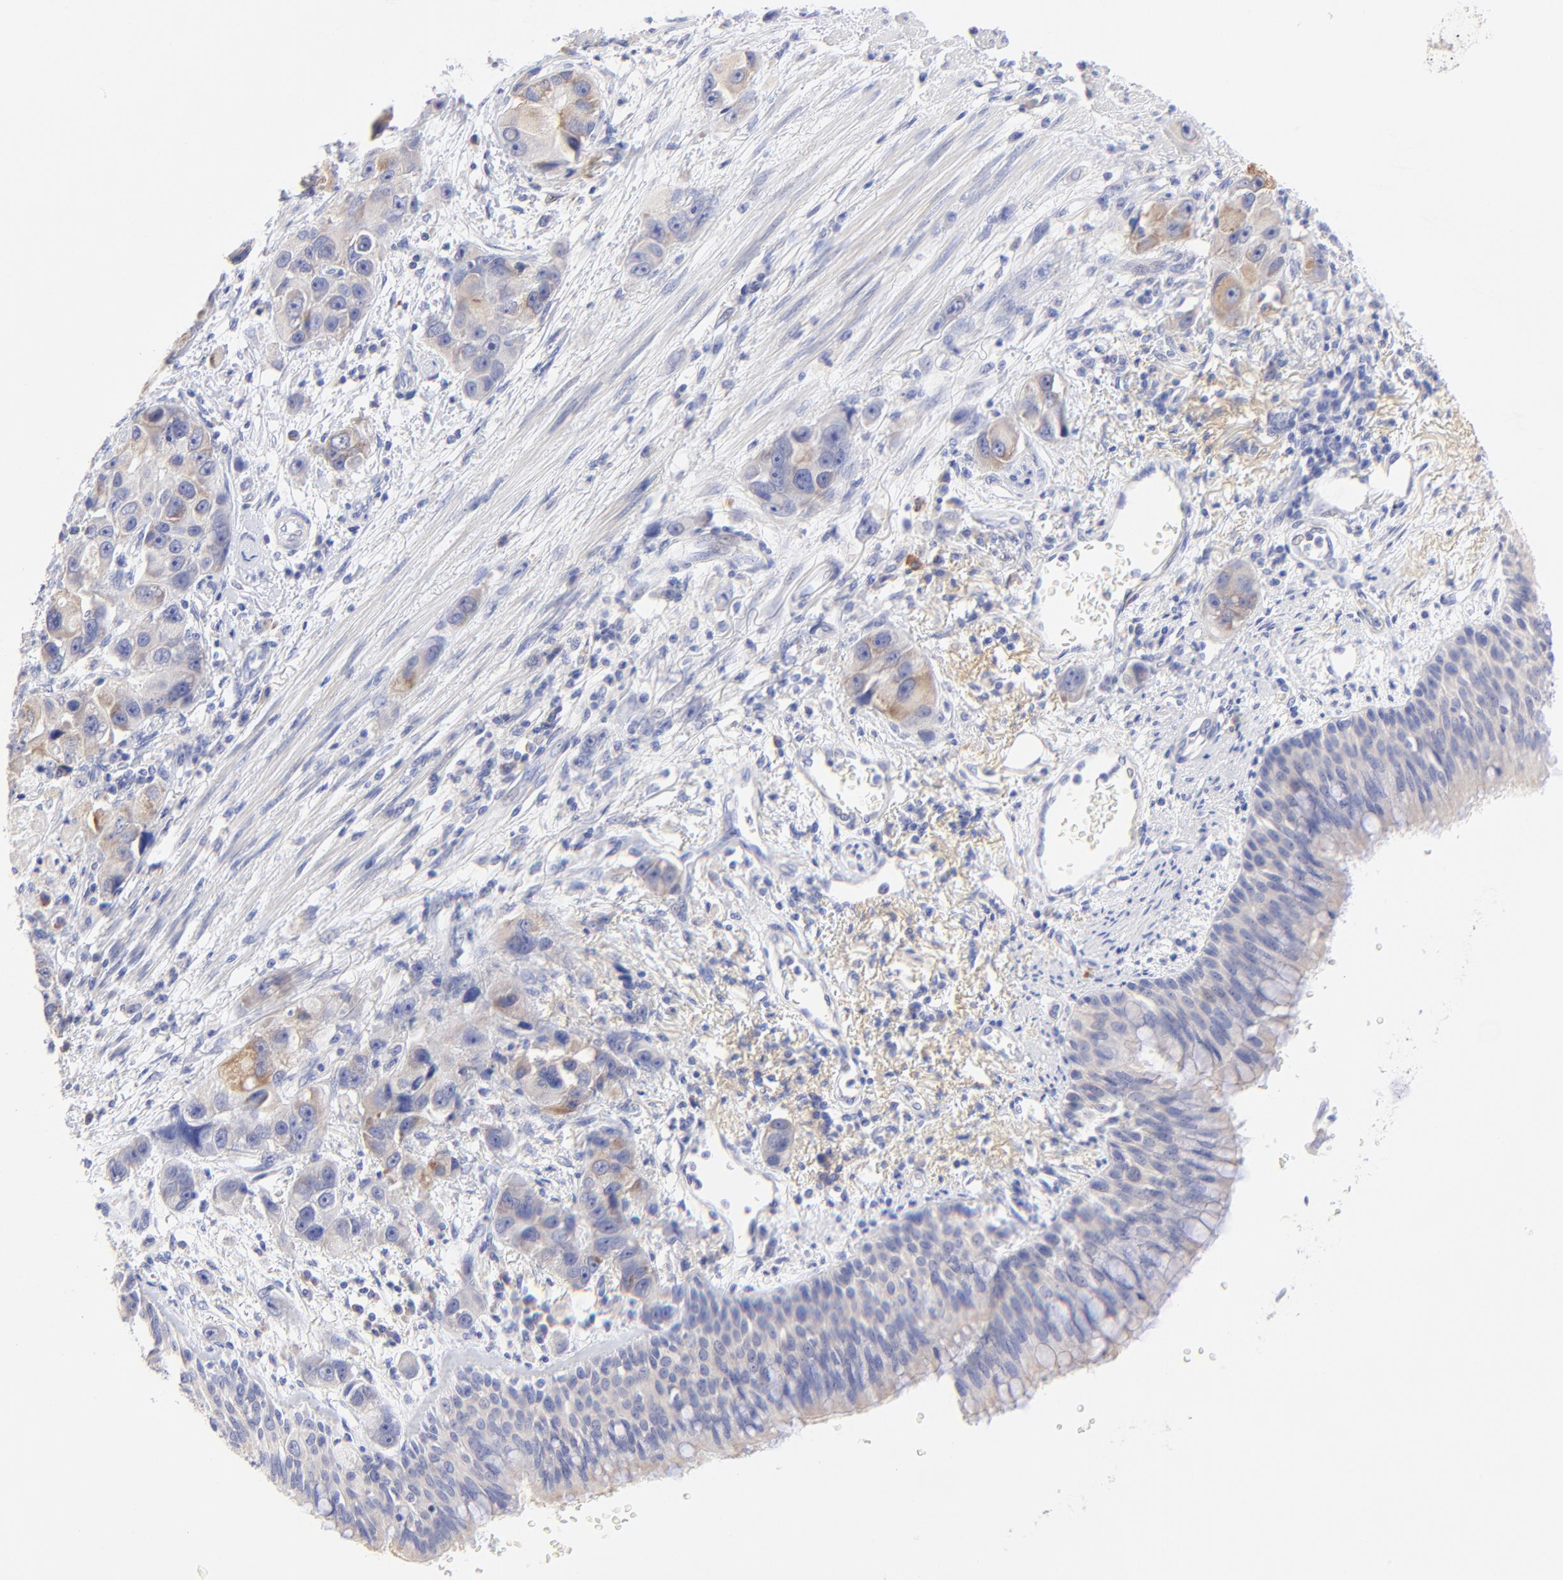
{"staining": {"intensity": "weak", "quantity": "<25%", "location": "cytoplasmic/membranous"}, "tissue": "bronchus", "cell_type": "Respiratory epithelial cells", "image_type": "normal", "snomed": [{"axis": "morphology", "description": "Normal tissue, NOS"}, {"axis": "morphology", "description": "Adenocarcinoma, NOS"}, {"axis": "morphology", "description": "Adenocarcinoma, metastatic, NOS"}, {"axis": "topography", "description": "Lymph node"}, {"axis": "topography", "description": "Bronchus"}, {"axis": "topography", "description": "Lung"}], "caption": "Immunohistochemistry of unremarkable human bronchus shows no staining in respiratory epithelial cells.", "gene": "EBP", "patient": {"sex": "female", "age": 54}}